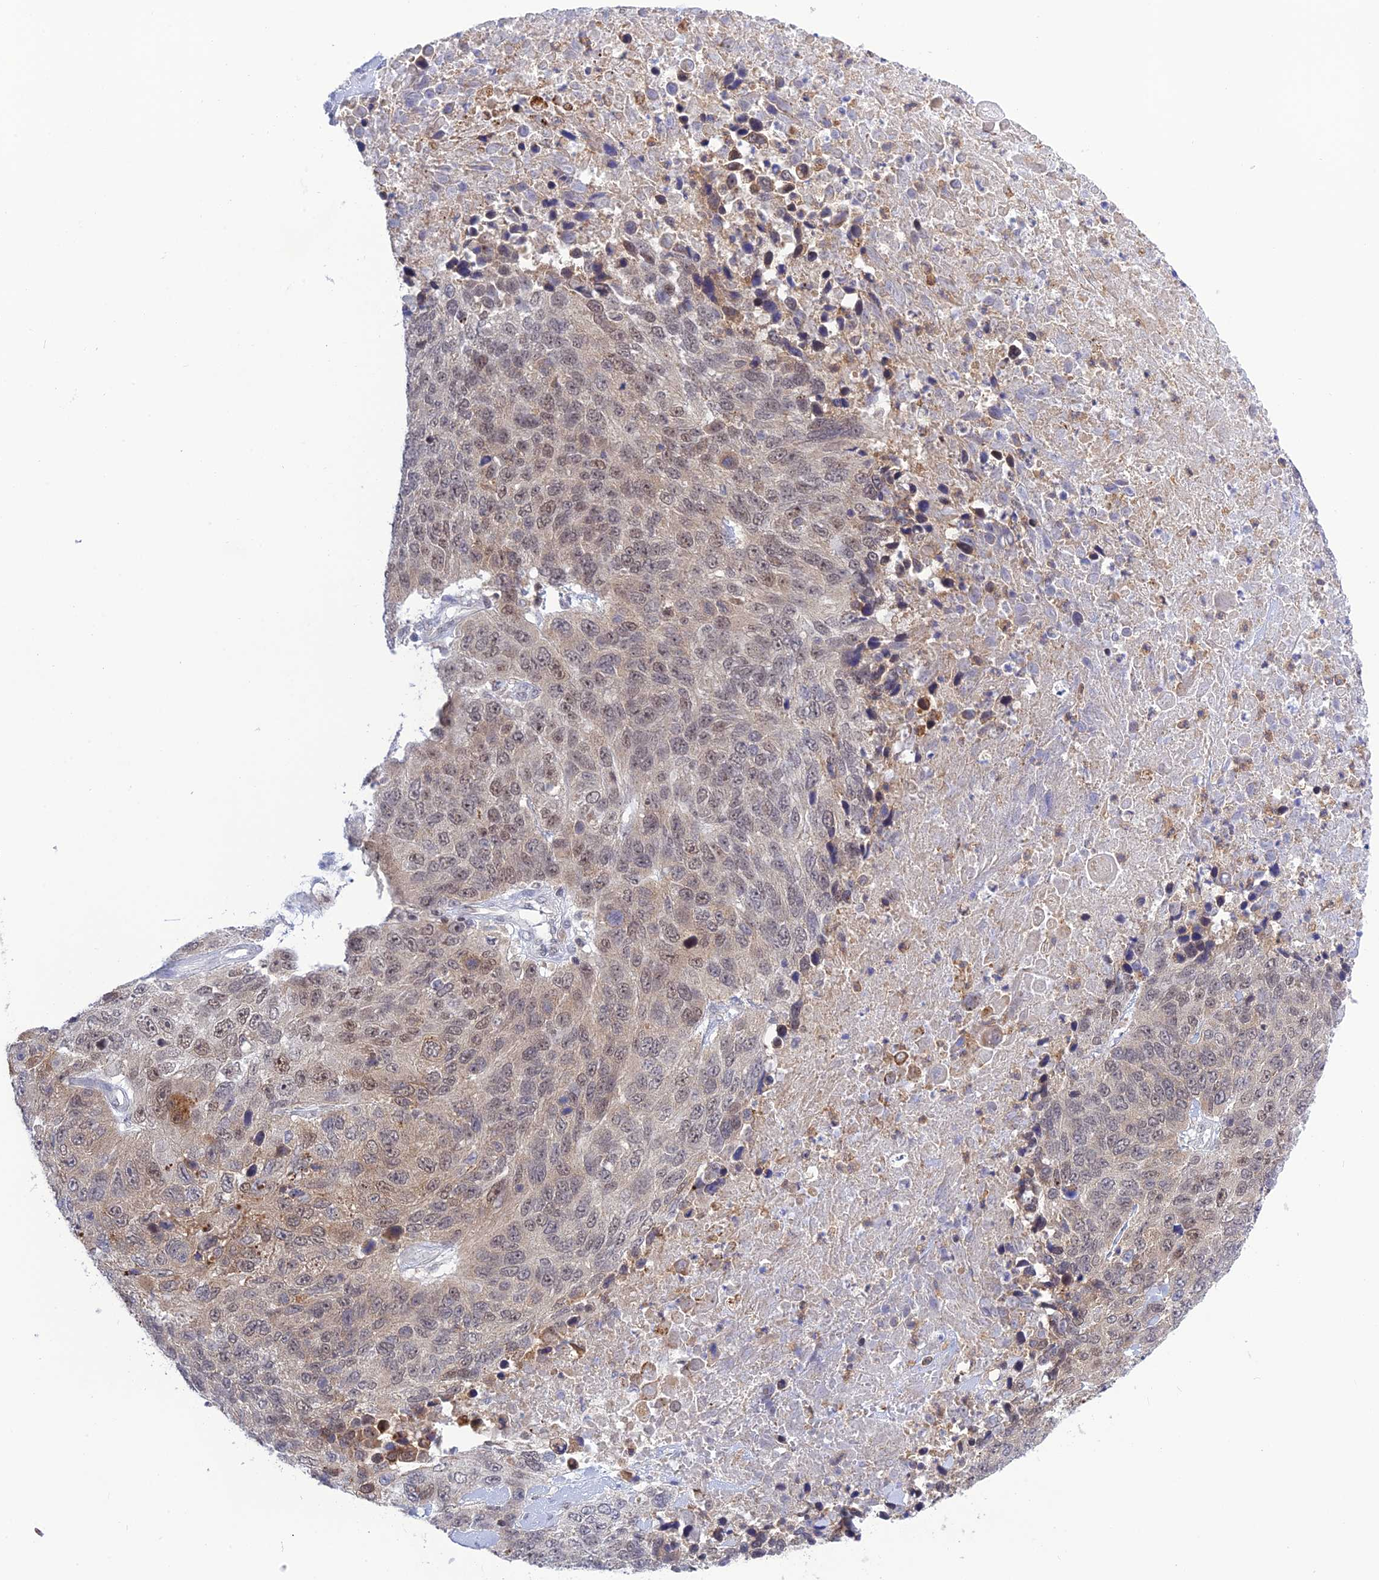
{"staining": {"intensity": "weak", "quantity": "25%-75%", "location": "nuclear"}, "tissue": "lung cancer", "cell_type": "Tumor cells", "image_type": "cancer", "snomed": [{"axis": "morphology", "description": "Normal tissue, NOS"}, {"axis": "morphology", "description": "Squamous cell carcinoma, NOS"}, {"axis": "topography", "description": "Lymph node"}, {"axis": "topography", "description": "Lung"}], "caption": "Lung cancer (squamous cell carcinoma) stained with DAB IHC displays low levels of weak nuclear expression in about 25%-75% of tumor cells.", "gene": "TCEA1", "patient": {"sex": "male", "age": 66}}